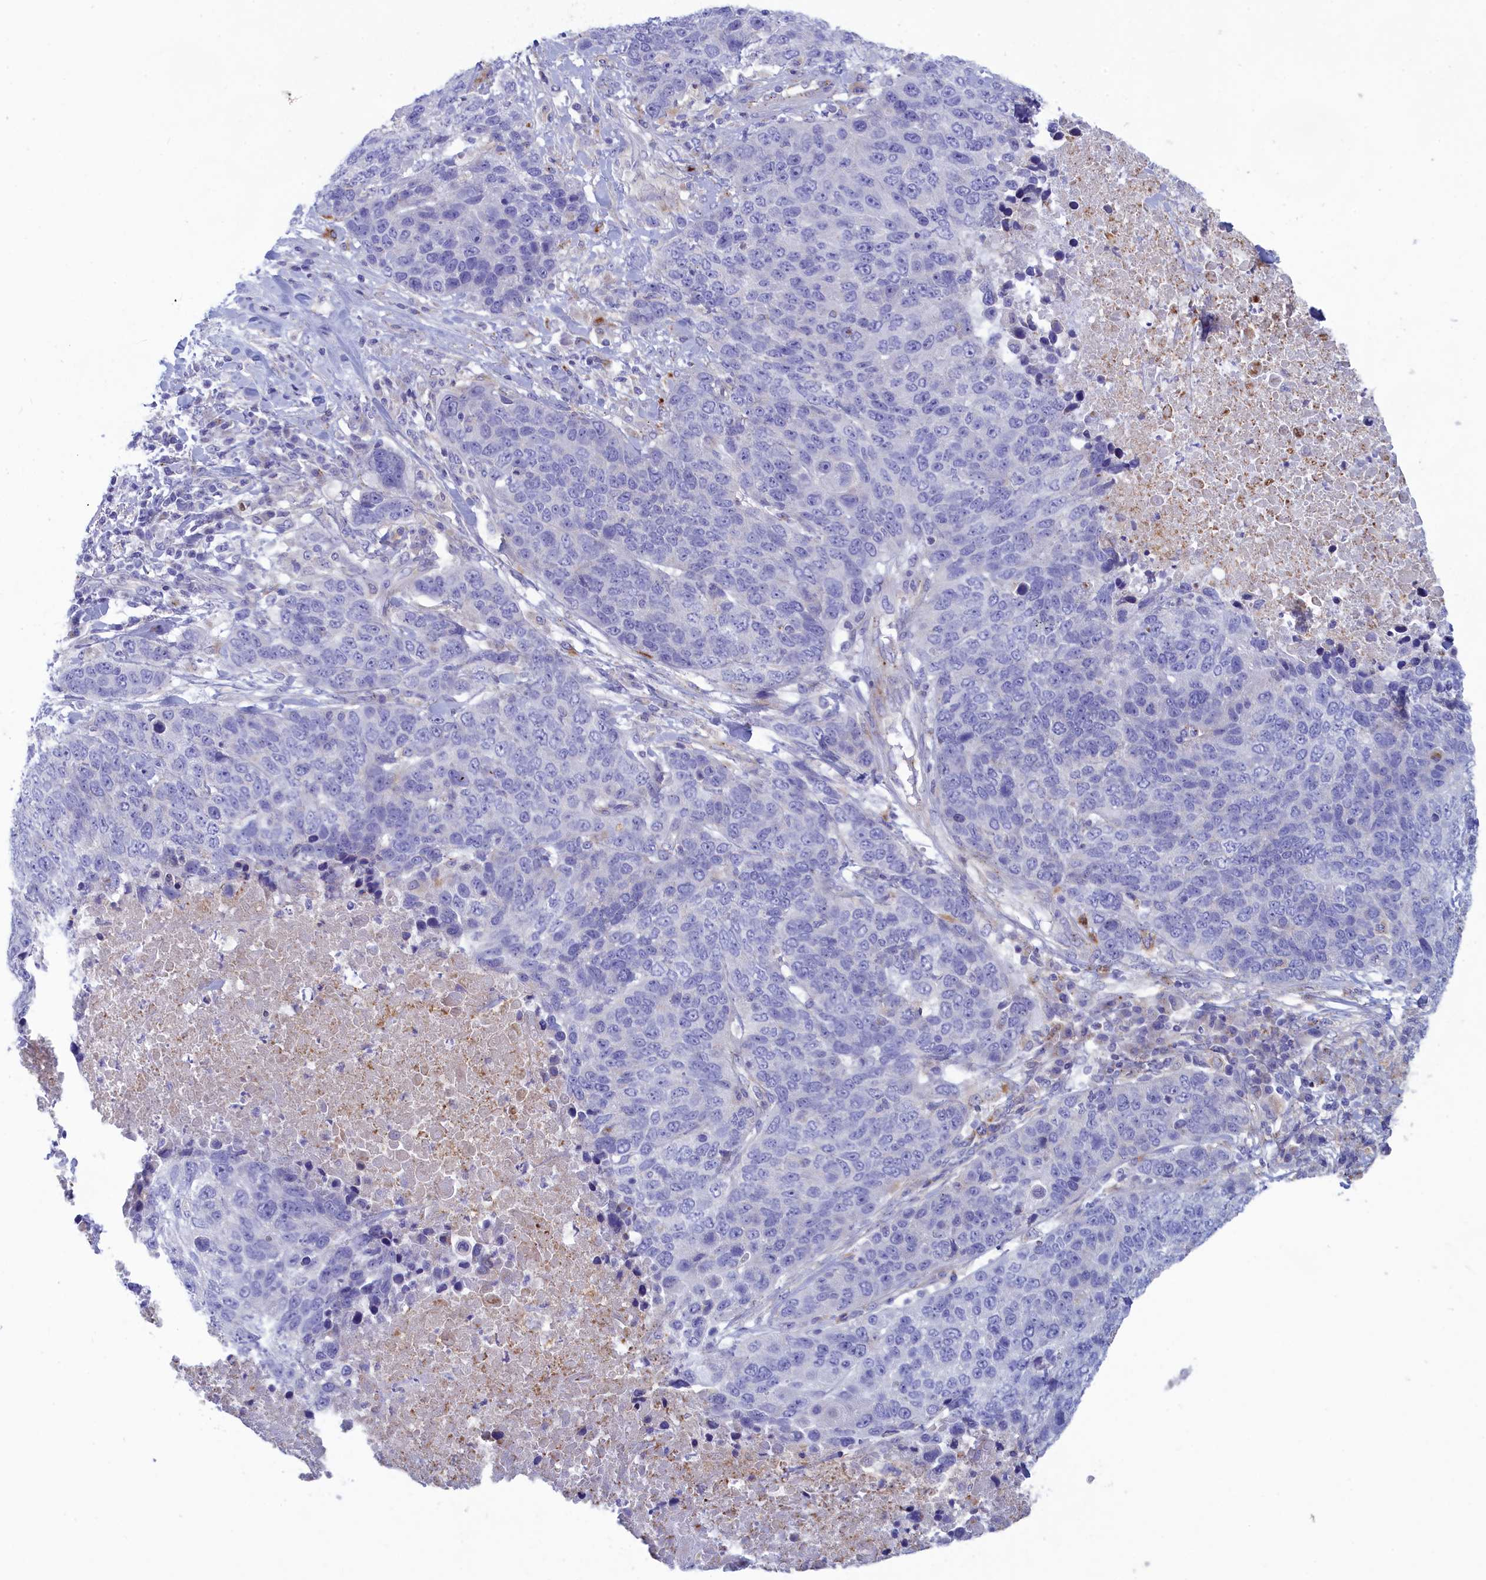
{"staining": {"intensity": "negative", "quantity": "none", "location": "none"}, "tissue": "lung cancer", "cell_type": "Tumor cells", "image_type": "cancer", "snomed": [{"axis": "morphology", "description": "Normal tissue, NOS"}, {"axis": "morphology", "description": "Squamous cell carcinoma, NOS"}, {"axis": "topography", "description": "Lymph node"}, {"axis": "topography", "description": "Lung"}], "caption": "Immunohistochemistry histopathology image of neoplastic tissue: lung cancer (squamous cell carcinoma) stained with DAB (3,3'-diaminobenzidine) exhibits no significant protein positivity in tumor cells.", "gene": "WDR6", "patient": {"sex": "male", "age": 66}}